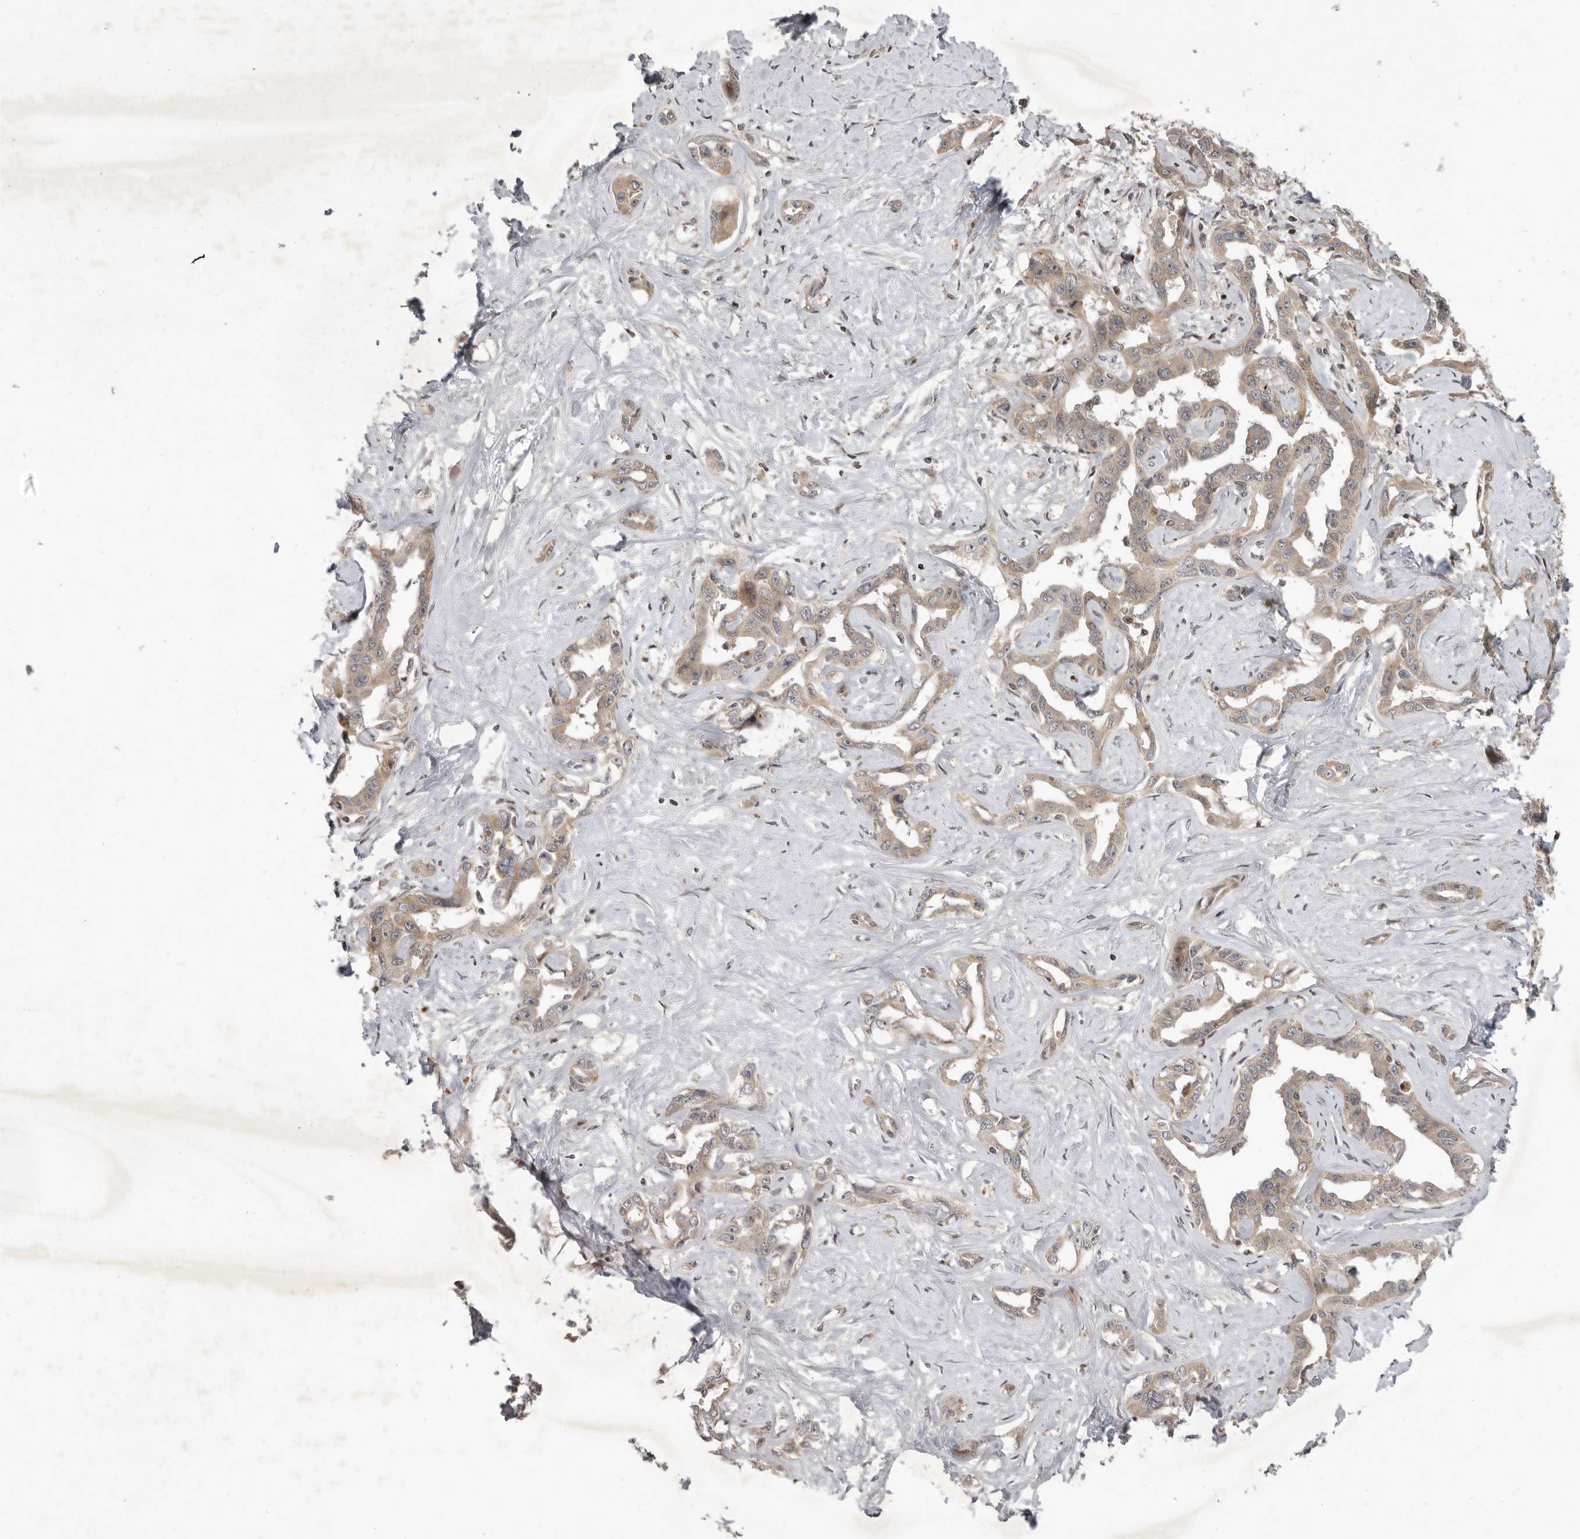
{"staining": {"intensity": "moderate", "quantity": ">75%", "location": "cytoplasmic/membranous"}, "tissue": "liver cancer", "cell_type": "Tumor cells", "image_type": "cancer", "snomed": [{"axis": "morphology", "description": "Cholangiocarcinoma"}, {"axis": "topography", "description": "Liver"}], "caption": "High-power microscopy captured an IHC micrograph of liver cancer, revealing moderate cytoplasmic/membranous expression in approximately >75% of tumor cells.", "gene": "RABIF", "patient": {"sex": "male", "age": 59}}